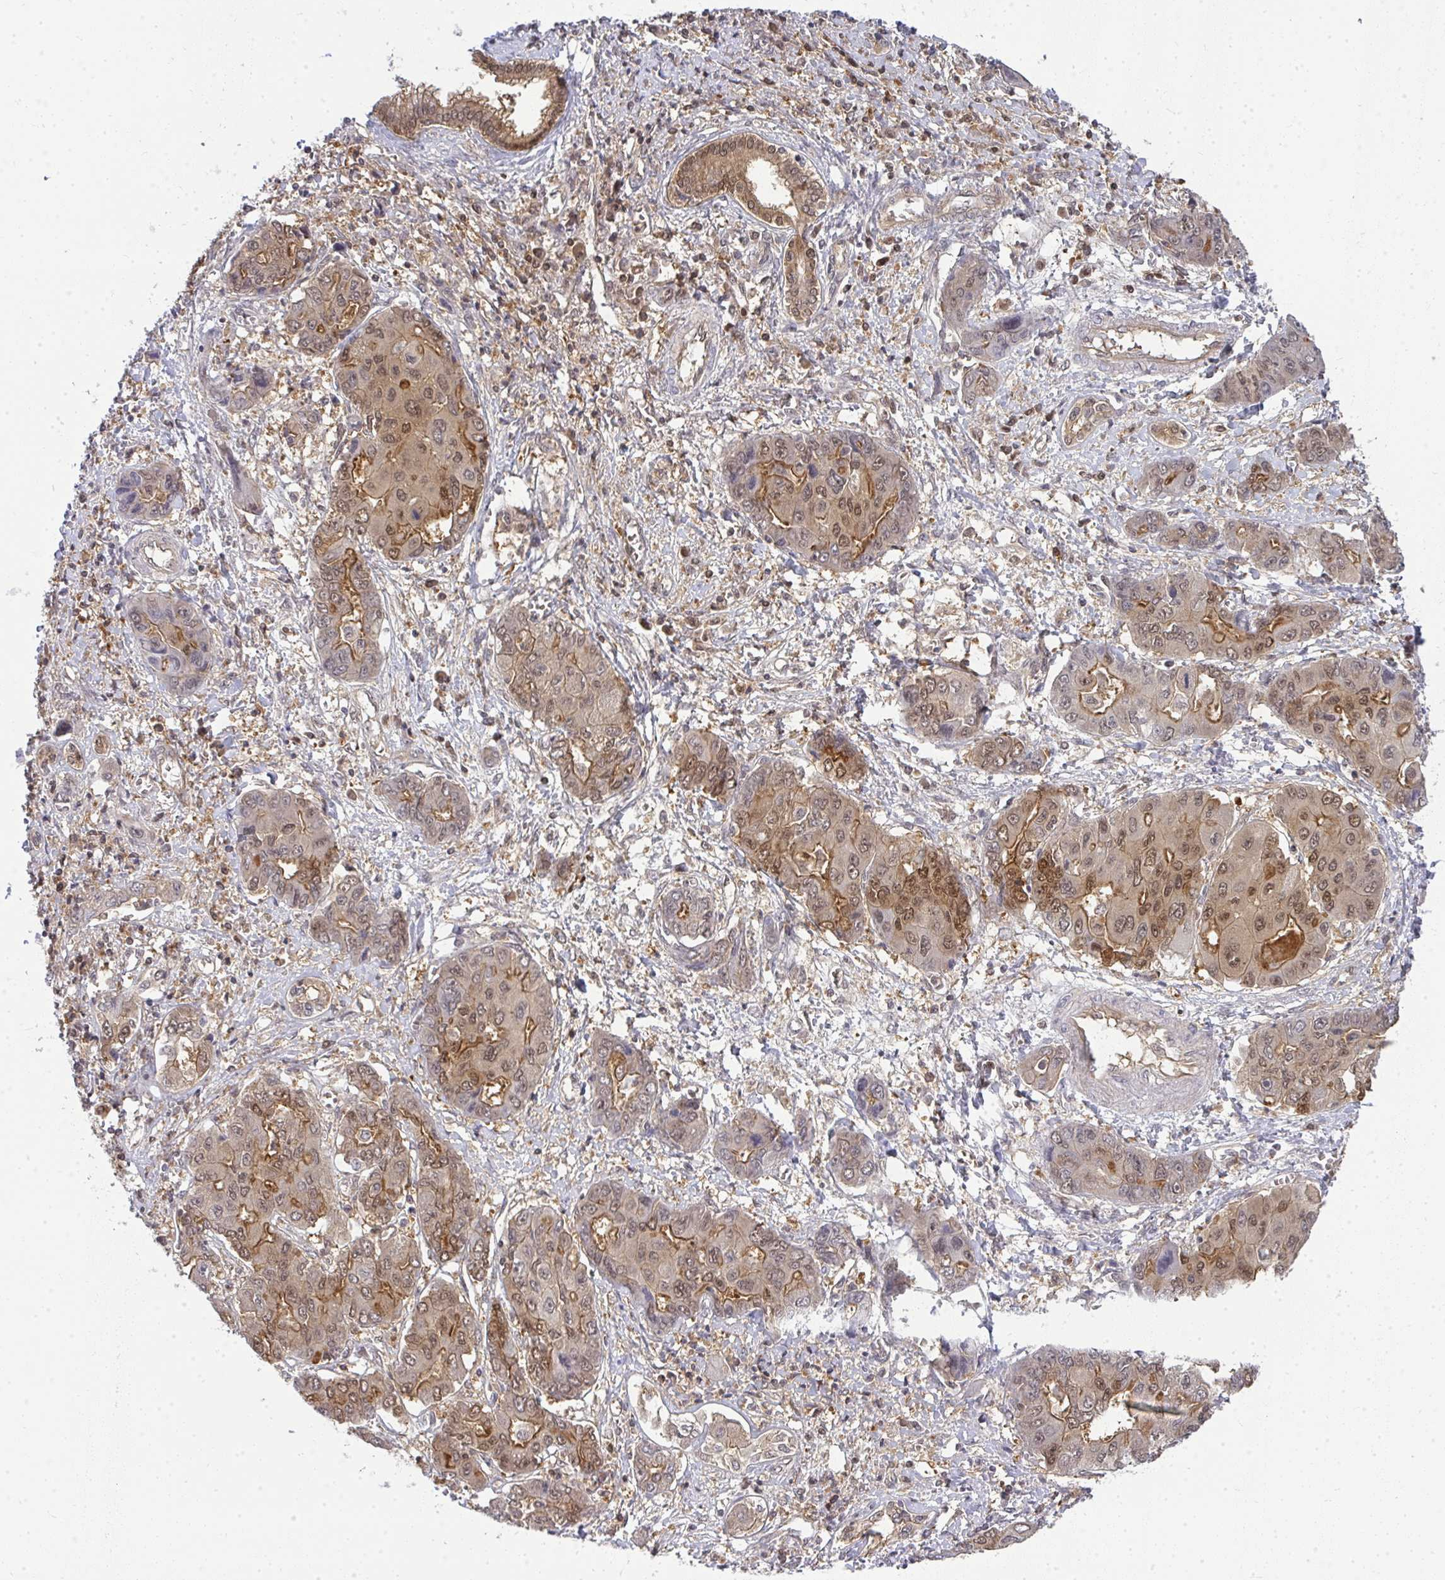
{"staining": {"intensity": "moderate", "quantity": ">75%", "location": "cytoplasmic/membranous,nuclear"}, "tissue": "liver cancer", "cell_type": "Tumor cells", "image_type": "cancer", "snomed": [{"axis": "morphology", "description": "Cholangiocarcinoma"}, {"axis": "topography", "description": "Liver"}], "caption": "Protein staining reveals moderate cytoplasmic/membranous and nuclear expression in approximately >75% of tumor cells in liver cancer. (DAB (3,3'-diaminobenzidine) IHC with brightfield microscopy, high magnification).", "gene": "HDHD2", "patient": {"sex": "male", "age": 67}}